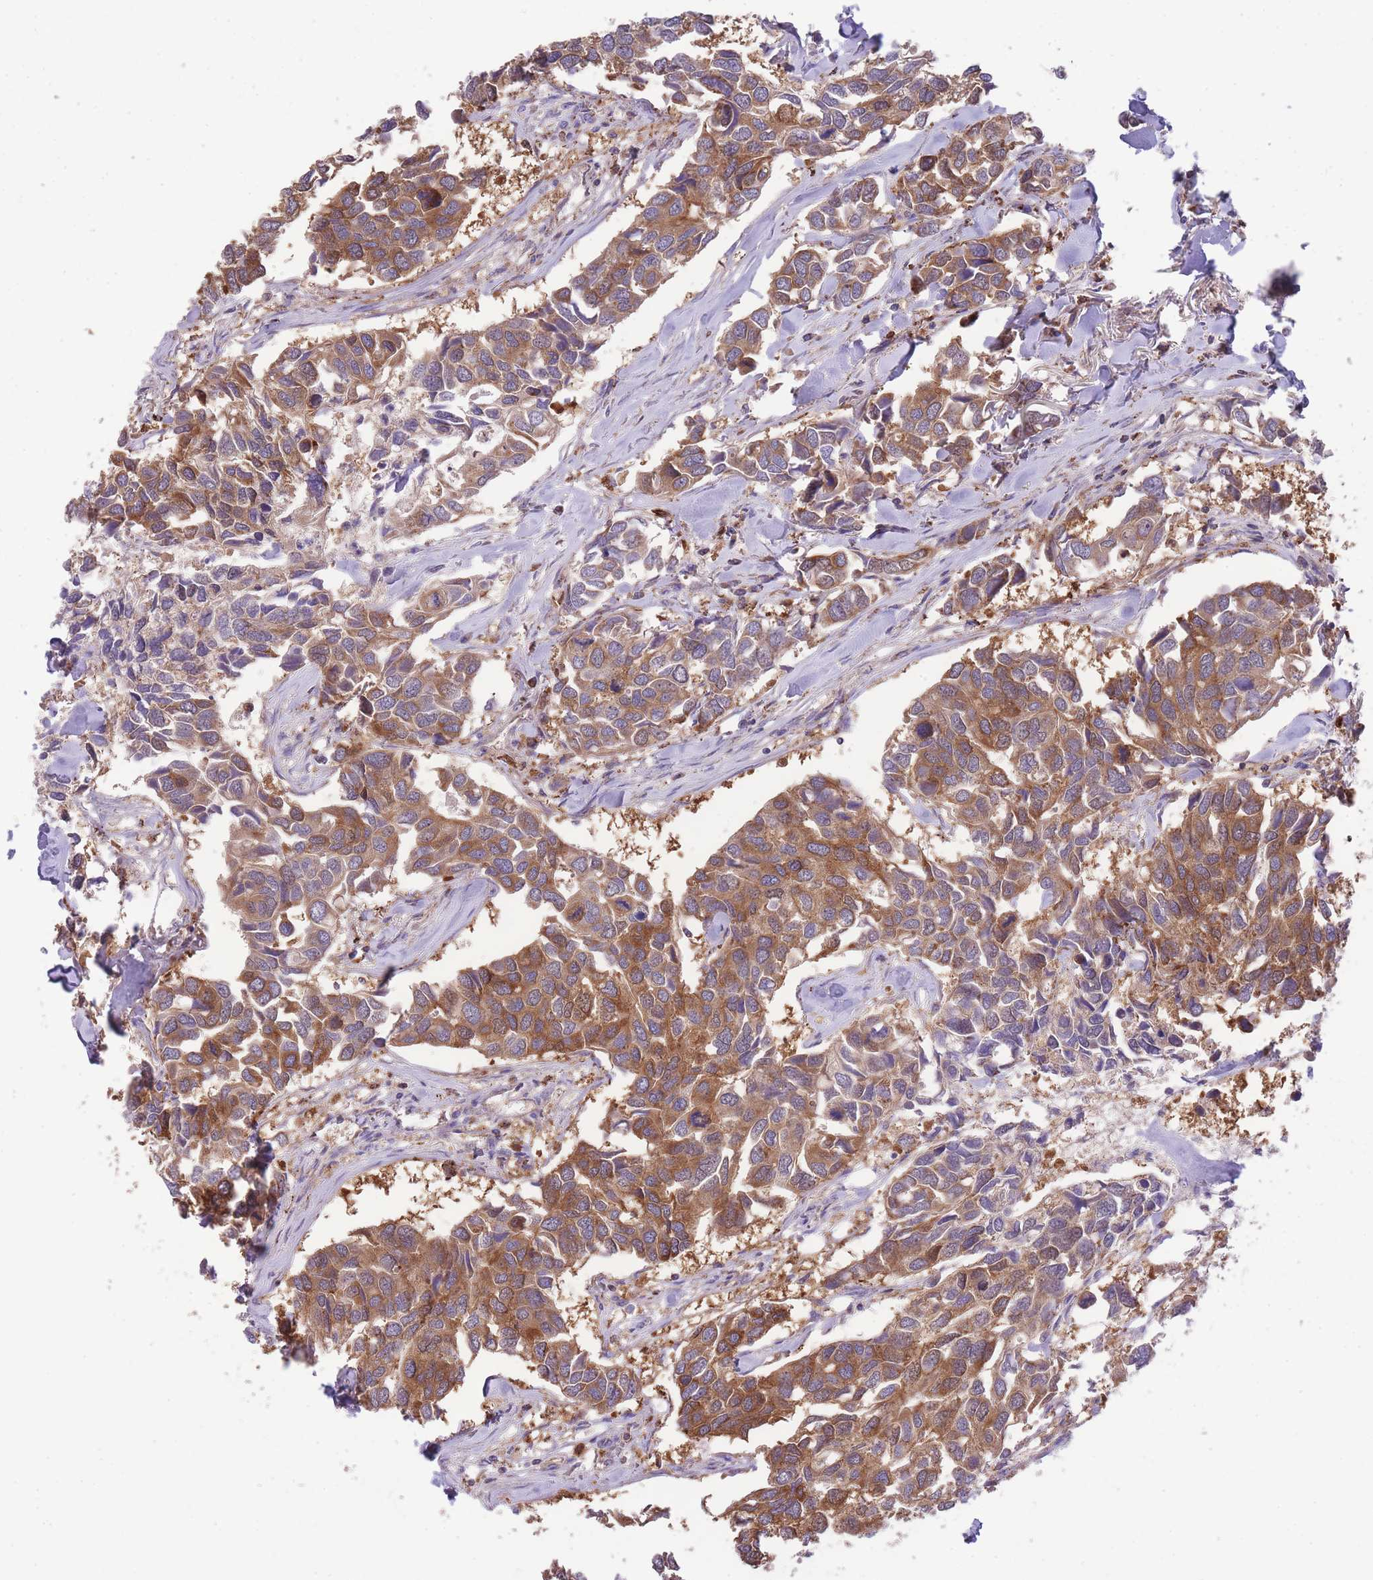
{"staining": {"intensity": "moderate", "quantity": ">75%", "location": "cytoplasmic/membranous"}, "tissue": "breast cancer", "cell_type": "Tumor cells", "image_type": "cancer", "snomed": [{"axis": "morphology", "description": "Duct carcinoma"}, {"axis": "topography", "description": "Breast"}], "caption": "Breast cancer (intraductal carcinoma) tissue exhibits moderate cytoplasmic/membranous positivity in approximately >75% of tumor cells, visualized by immunohistochemistry.", "gene": "ST3GAL3", "patient": {"sex": "female", "age": 83}}